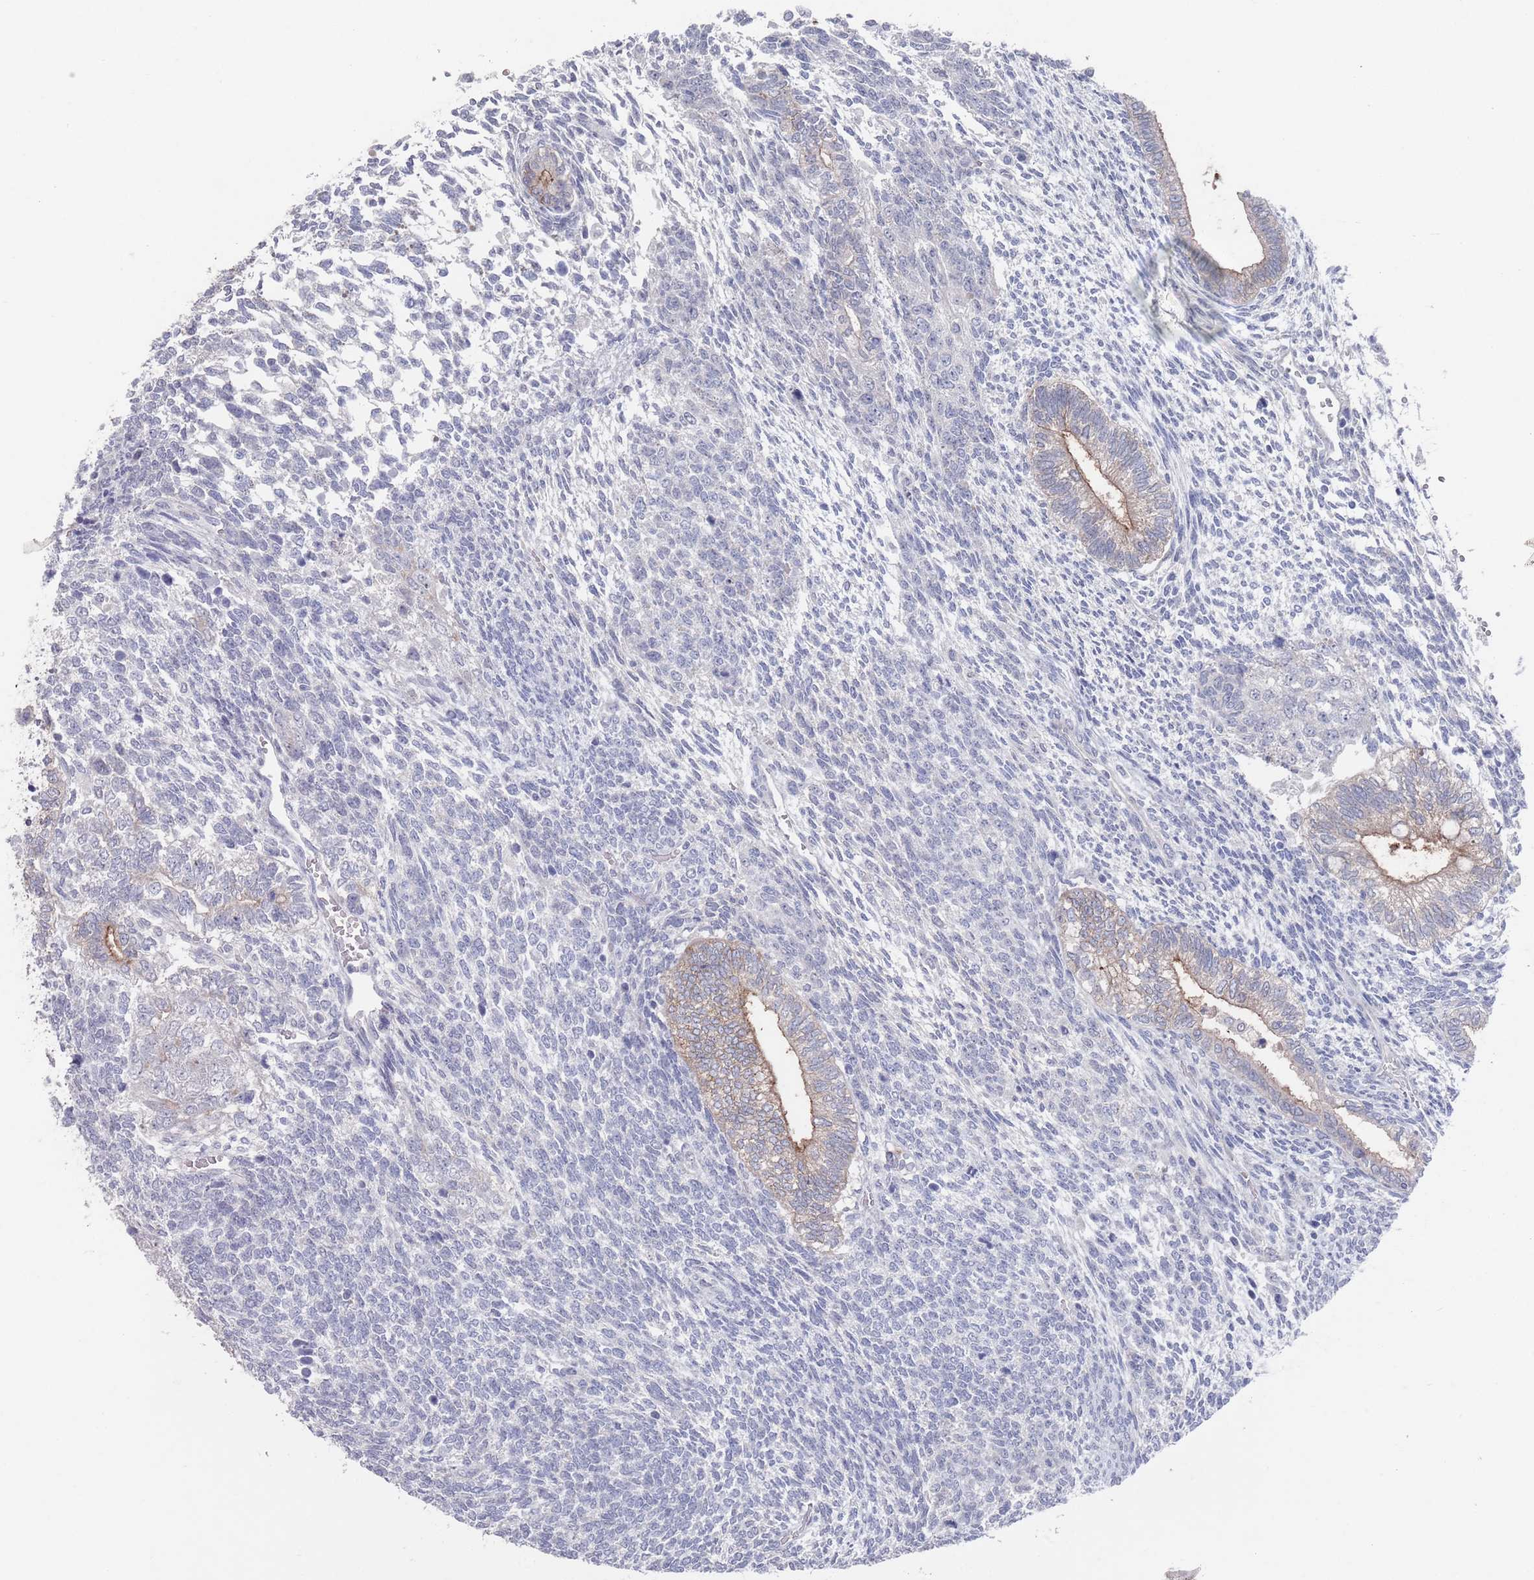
{"staining": {"intensity": "moderate", "quantity": "<25%", "location": "cytoplasmic/membranous"}, "tissue": "testis cancer", "cell_type": "Tumor cells", "image_type": "cancer", "snomed": [{"axis": "morphology", "description": "Carcinoma, Embryonal, NOS"}, {"axis": "topography", "description": "Testis"}], "caption": "Tumor cells demonstrate low levels of moderate cytoplasmic/membranous staining in approximately <25% of cells in human testis embryonal carcinoma.", "gene": "PROM2", "patient": {"sex": "male", "age": 23}}